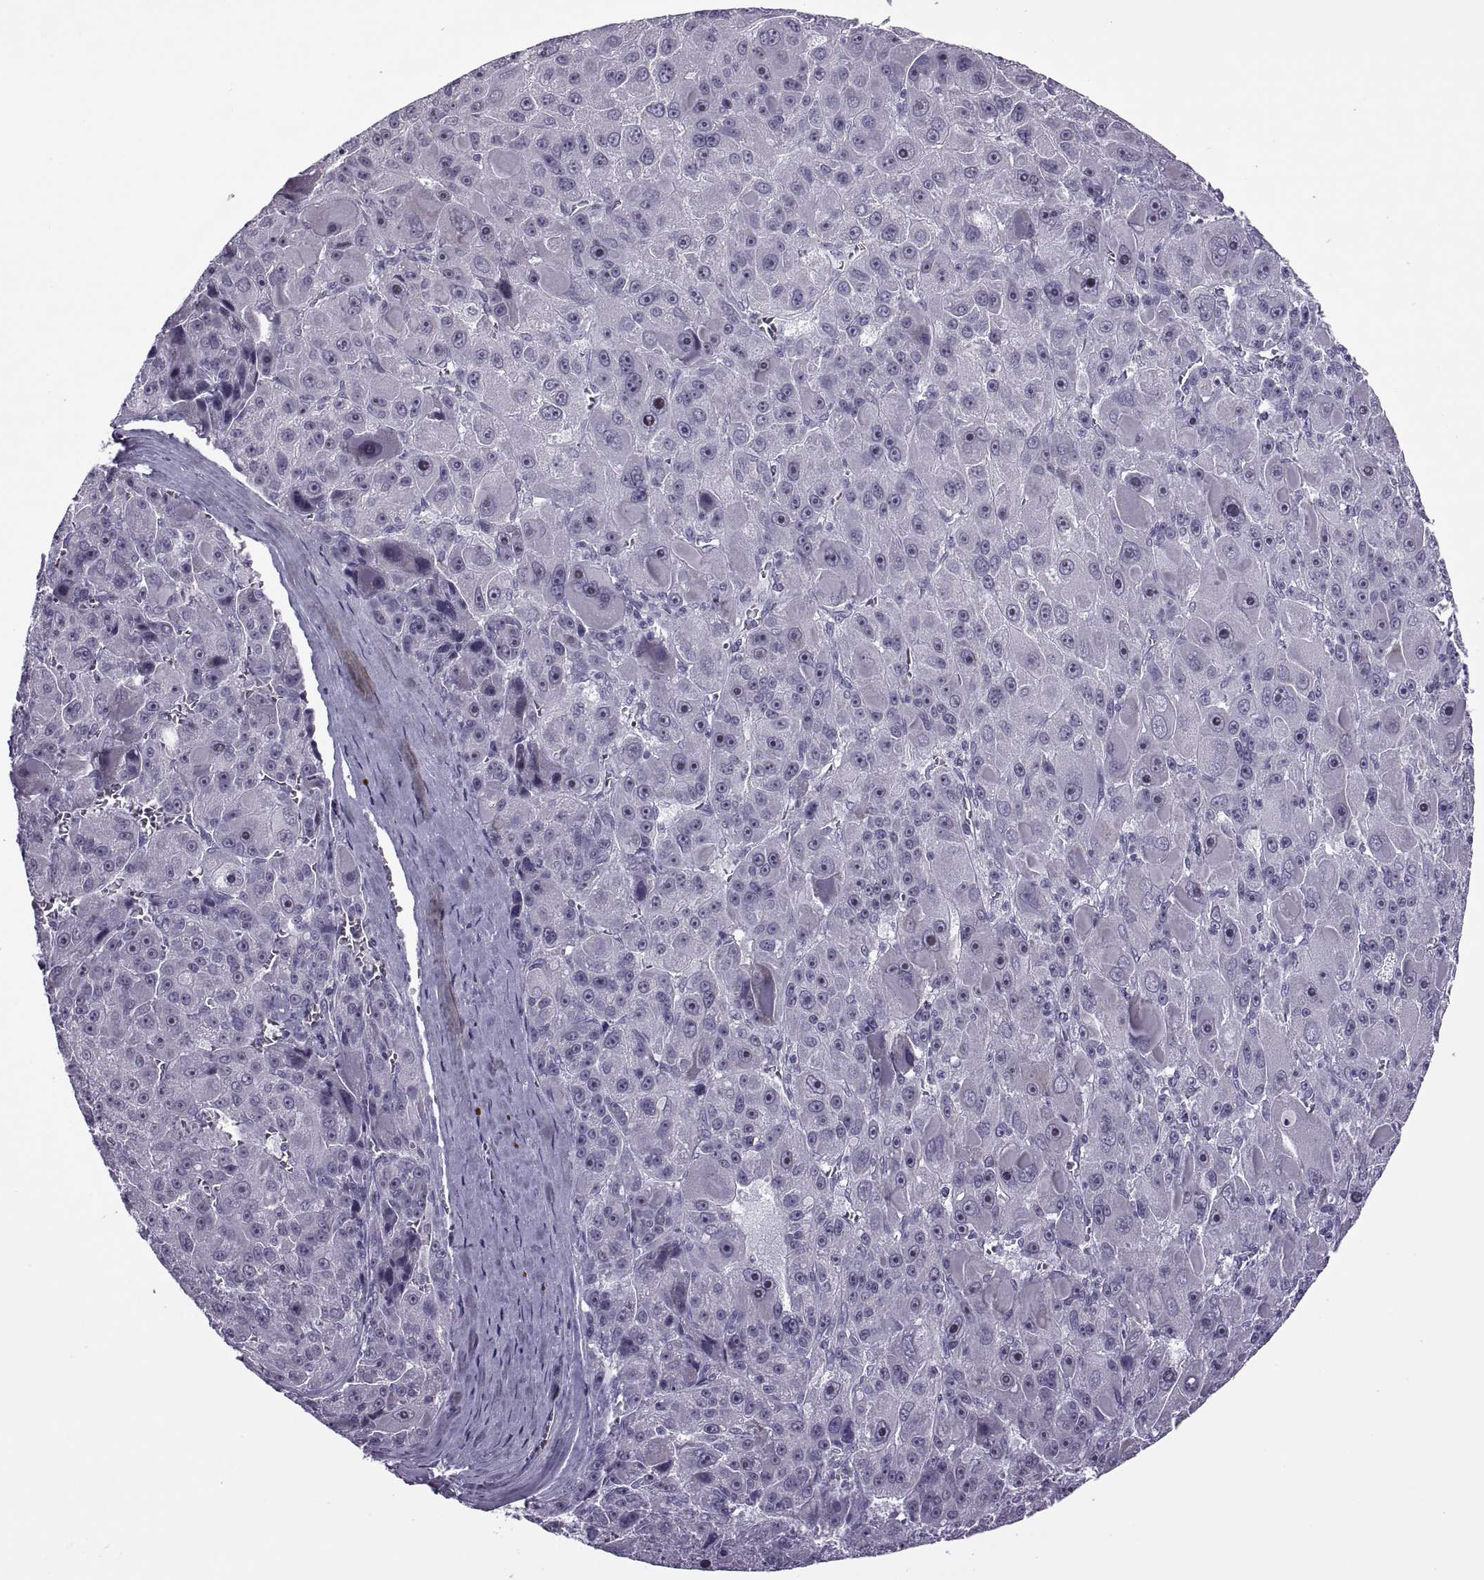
{"staining": {"intensity": "negative", "quantity": "none", "location": "none"}, "tissue": "liver cancer", "cell_type": "Tumor cells", "image_type": "cancer", "snomed": [{"axis": "morphology", "description": "Carcinoma, Hepatocellular, NOS"}, {"axis": "topography", "description": "Liver"}], "caption": "Liver hepatocellular carcinoma was stained to show a protein in brown. There is no significant staining in tumor cells. (Brightfield microscopy of DAB IHC at high magnification).", "gene": "FAM24A", "patient": {"sex": "male", "age": 76}}